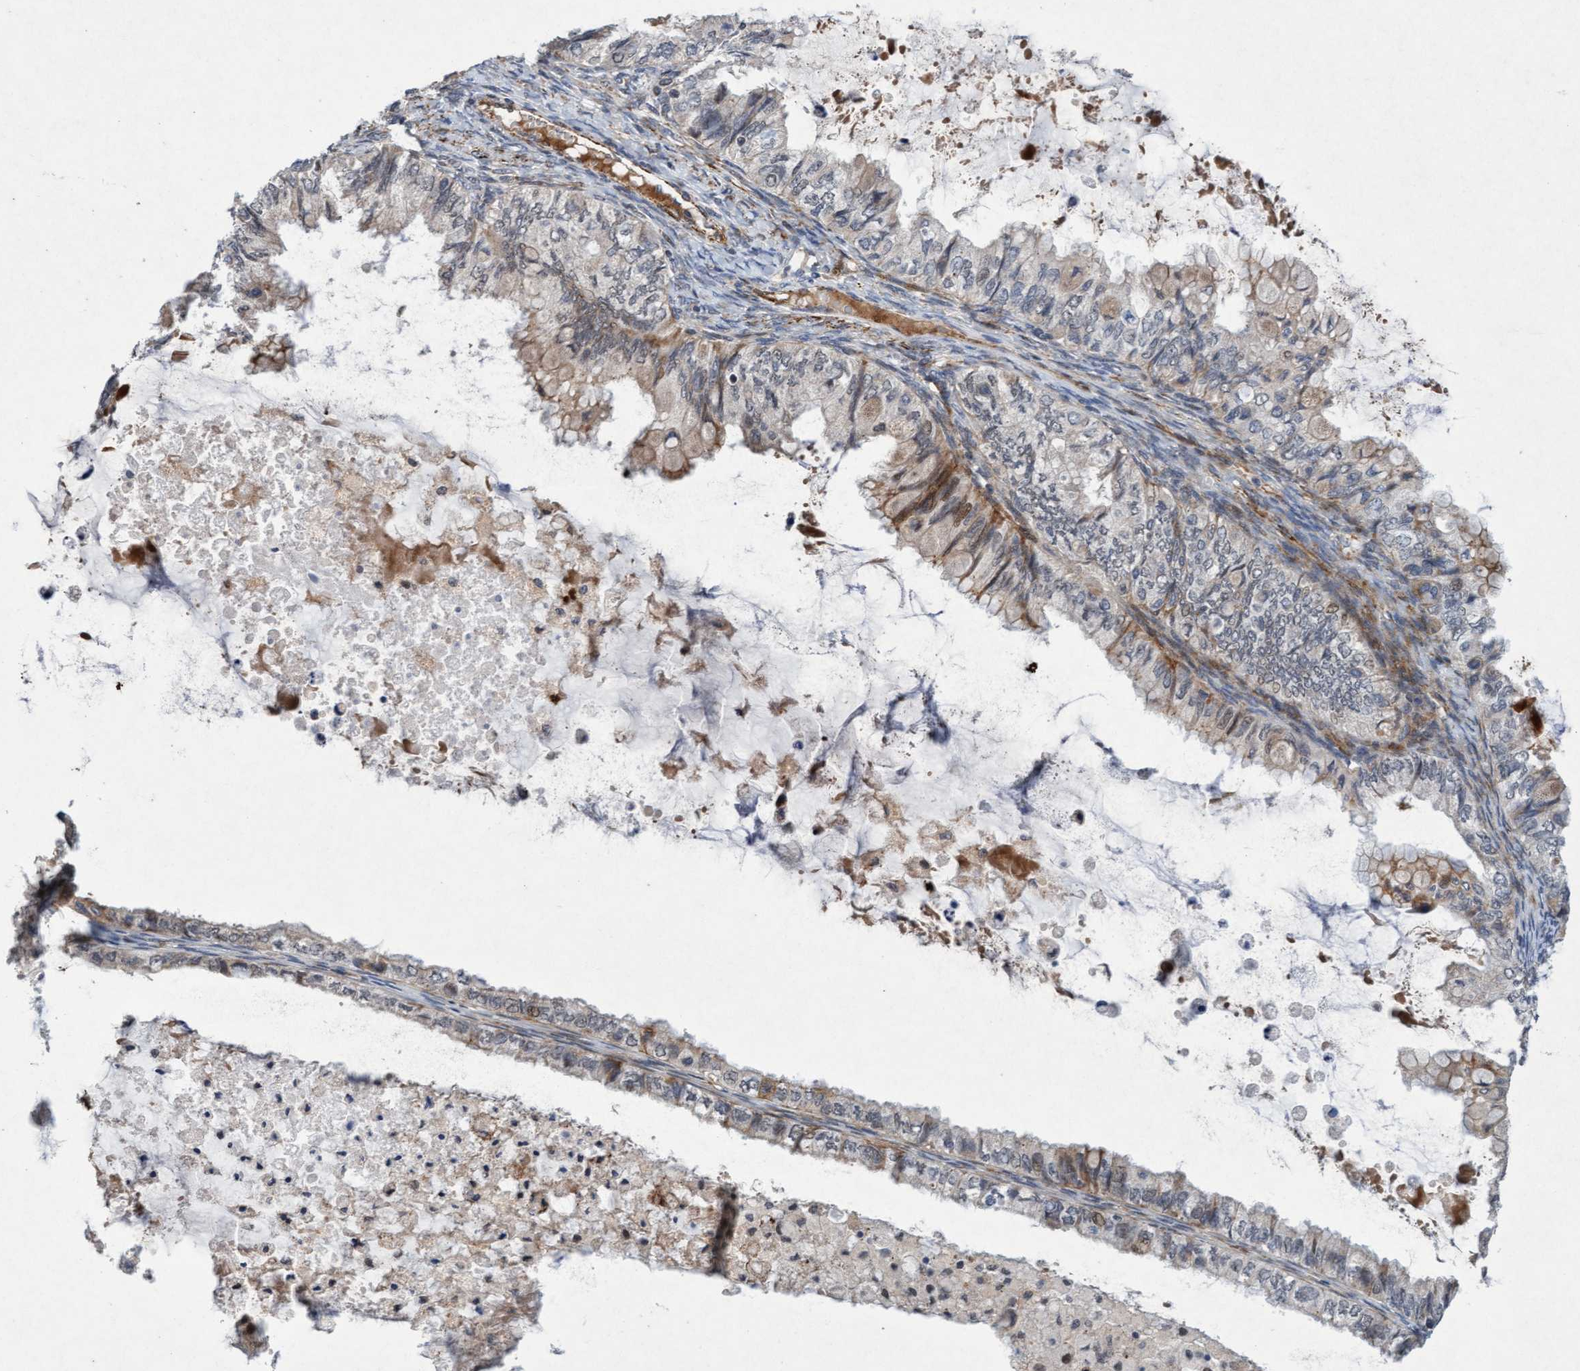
{"staining": {"intensity": "weak", "quantity": "25%-75%", "location": "cytoplasmic/membranous"}, "tissue": "ovarian cancer", "cell_type": "Tumor cells", "image_type": "cancer", "snomed": [{"axis": "morphology", "description": "Cystadenocarcinoma, mucinous, NOS"}, {"axis": "topography", "description": "Ovary"}], "caption": "Immunohistochemical staining of ovarian cancer exhibits low levels of weak cytoplasmic/membranous positivity in about 25%-75% of tumor cells.", "gene": "TMEM70", "patient": {"sex": "female", "age": 80}}